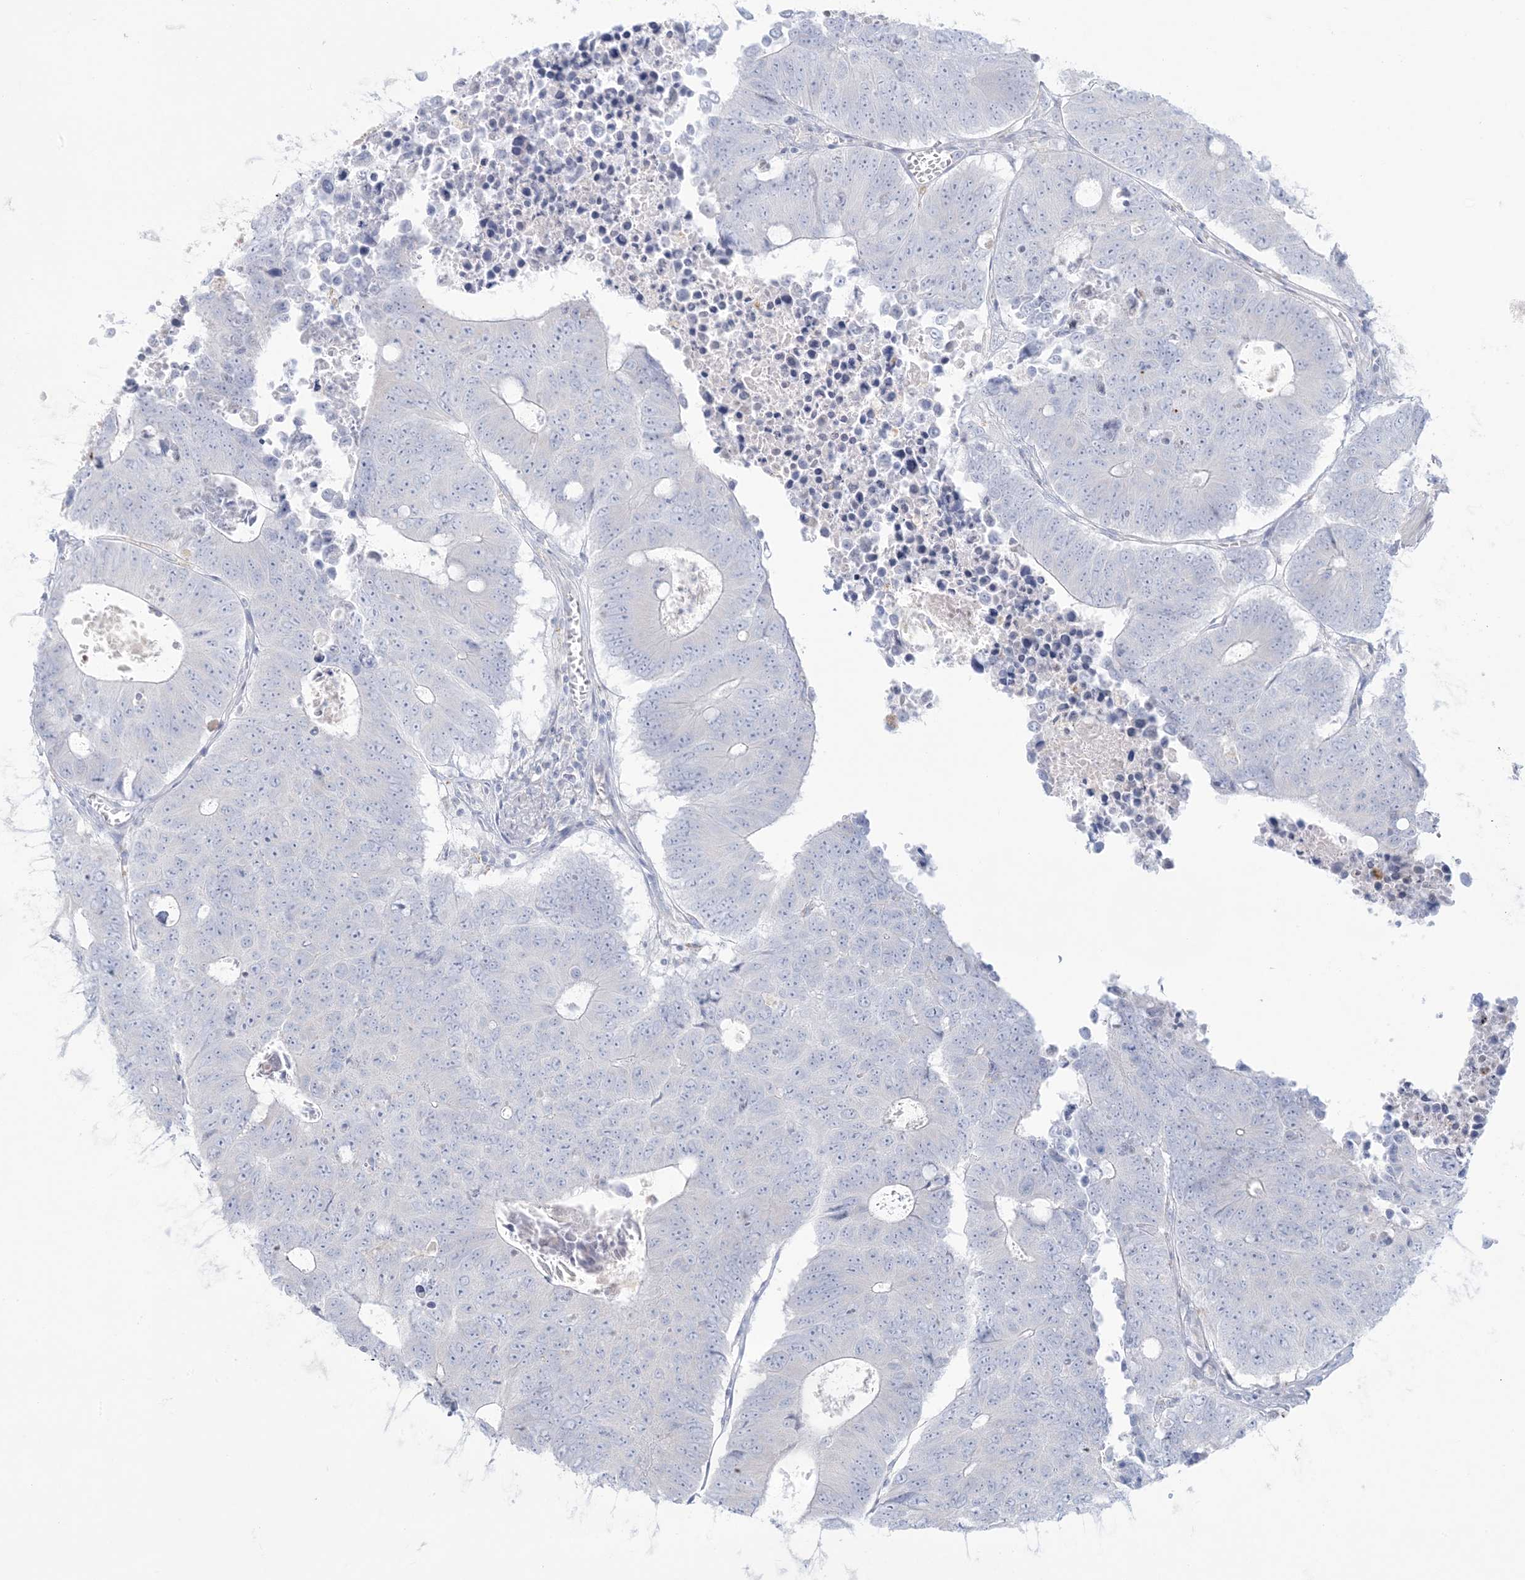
{"staining": {"intensity": "negative", "quantity": "none", "location": "none"}, "tissue": "colorectal cancer", "cell_type": "Tumor cells", "image_type": "cancer", "snomed": [{"axis": "morphology", "description": "Adenocarcinoma, NOS"}, {"axis": "topography", "description": "Colon"}], "caption": "IHC micrograph of neoplastic tissue: human adenocarcinoma (colorectal) stained with DAB reveals no significant protein expression in tumor cells.", "gene": "KCTD6", "patient": {"sex": "male", "age": 87}}